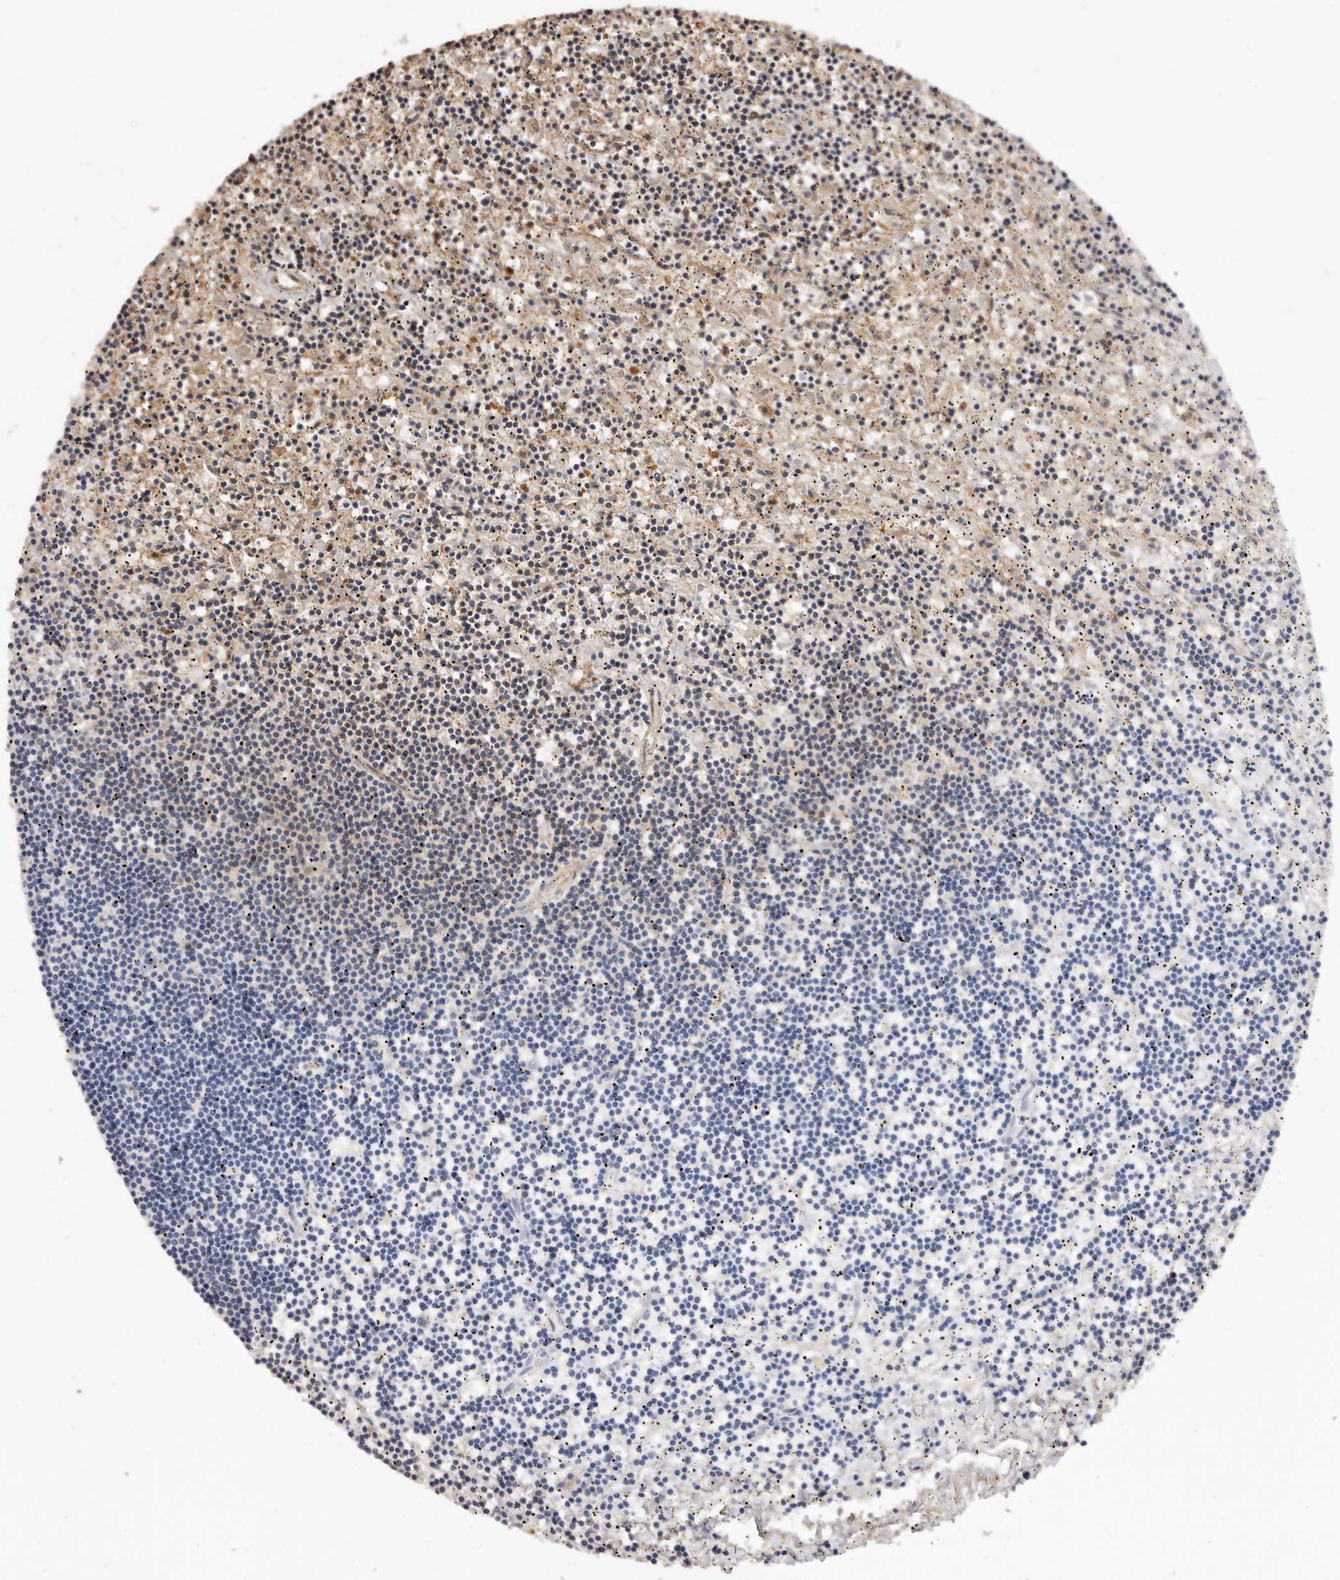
{"staining": {"intensity": "negative", "quantity": "none", "location": "none"}, "tissue": "lymphoma", "cell_type": "Tumor cells", "image_type": "cancer", "snomed": [{"axis": "morphology", "description": "Malignant lymphoma, non-Hodgkin's type, Low grade"}, {"axis": "topography", "description": "Spleen"}], "caption": "This is a image of immunohistochemistry staining of lymphoma, which shows no expression in tumor cells.", "gene": "COQ8B", "patient": {"sex": "male", "age": 76}}